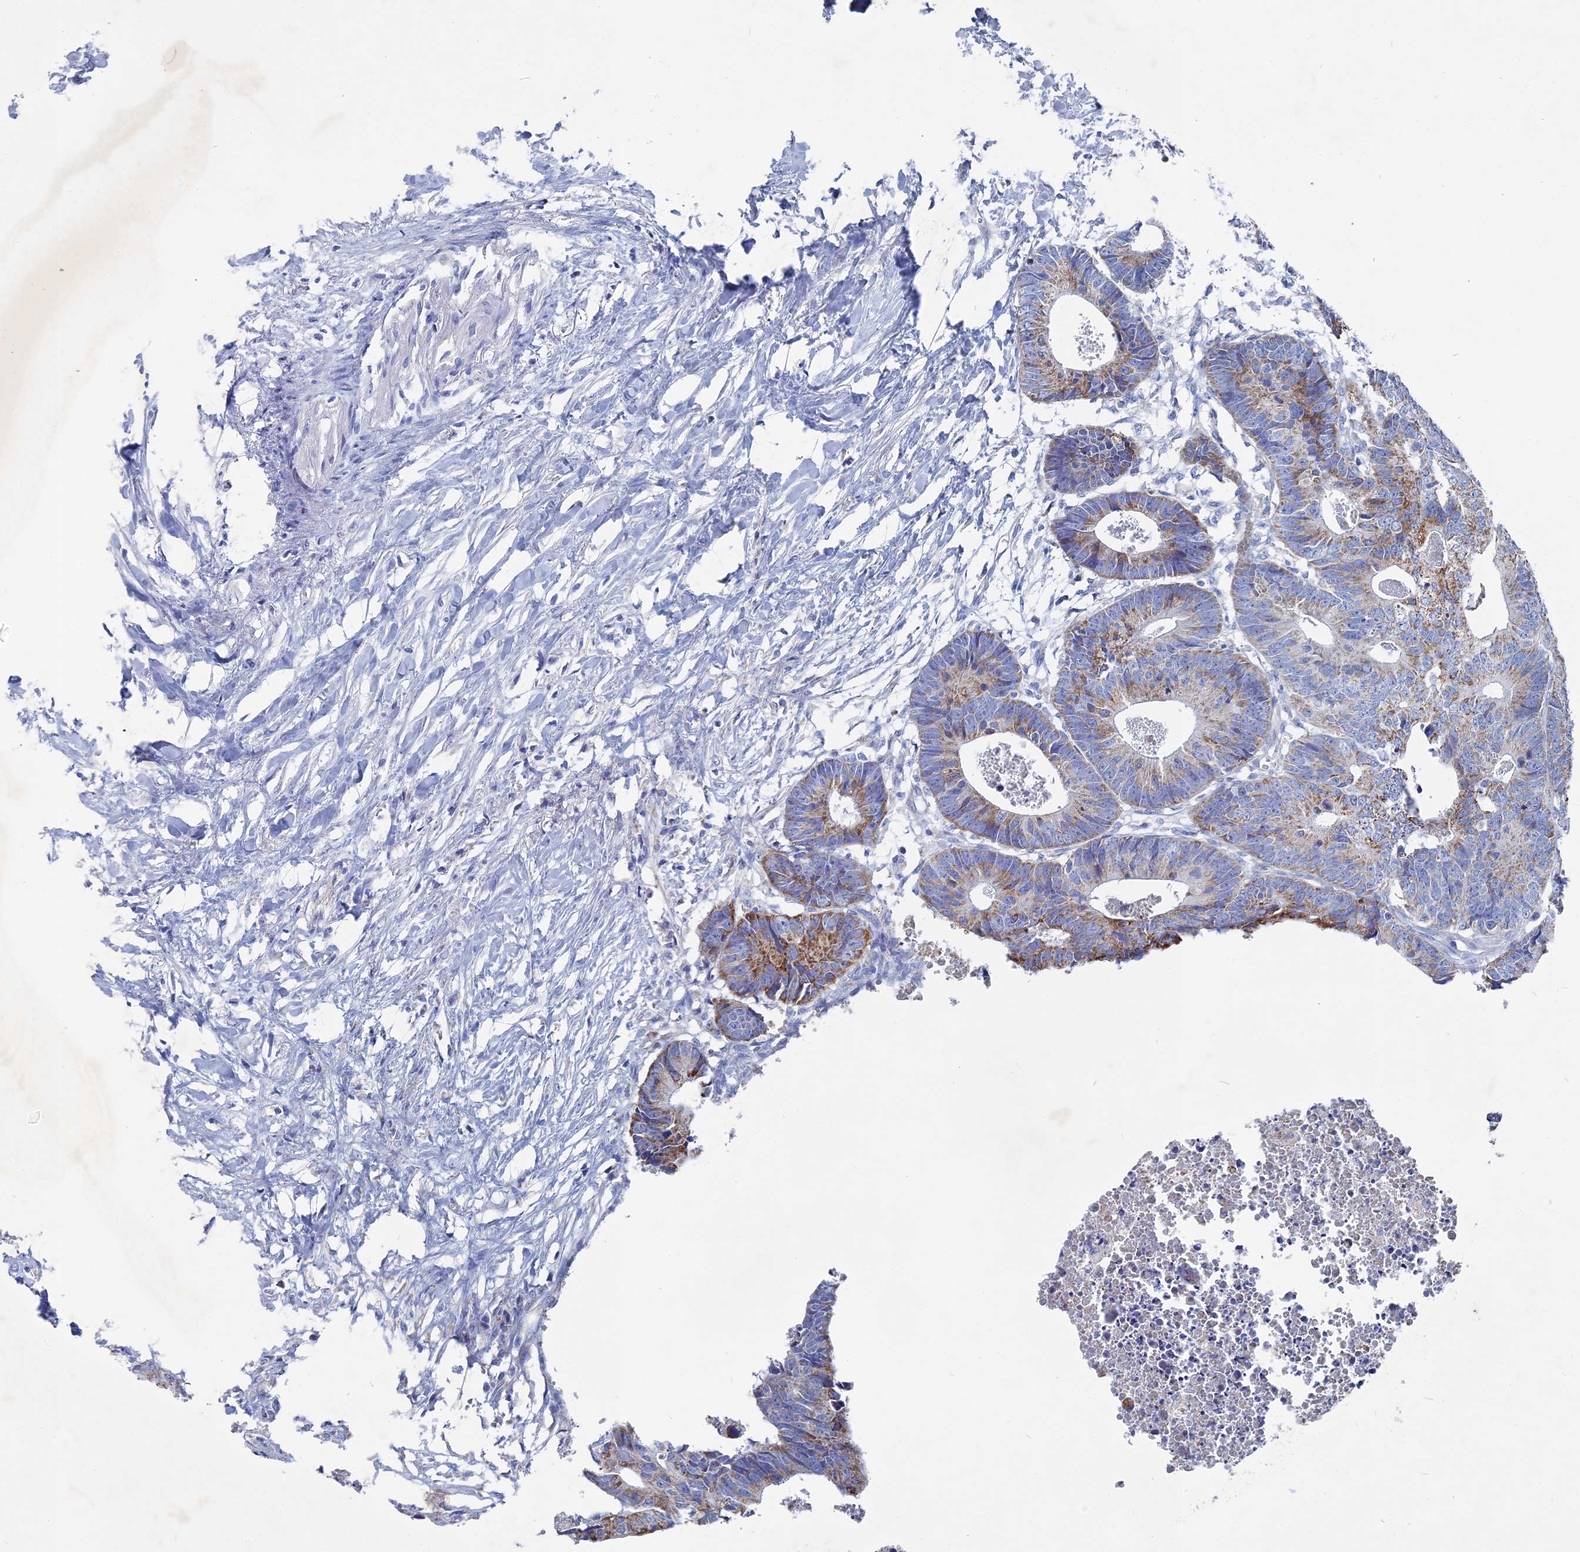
{"staining": {"intensity": "moderate", "quantity": "25%-75%", "location": "cytoplasmic/membranous"}, "tissue": "colorectal cancer", "cell_type": "Tumor cells", "image_type": "cancer", "snomed": [{"axis": "morphology", "description": "Adenocarcinoma, NOS"}, {"axis": "topography", "description": "Colon"}], "caption": "Immunohistochemical staining of colorectal cancer displays medium levels of moderate cytoplasmic/membranous protein positivity in about 25%-75% of tumor cells.", "gene": "HIGD1A", "patient": {"sex": "female", "age": 57}}